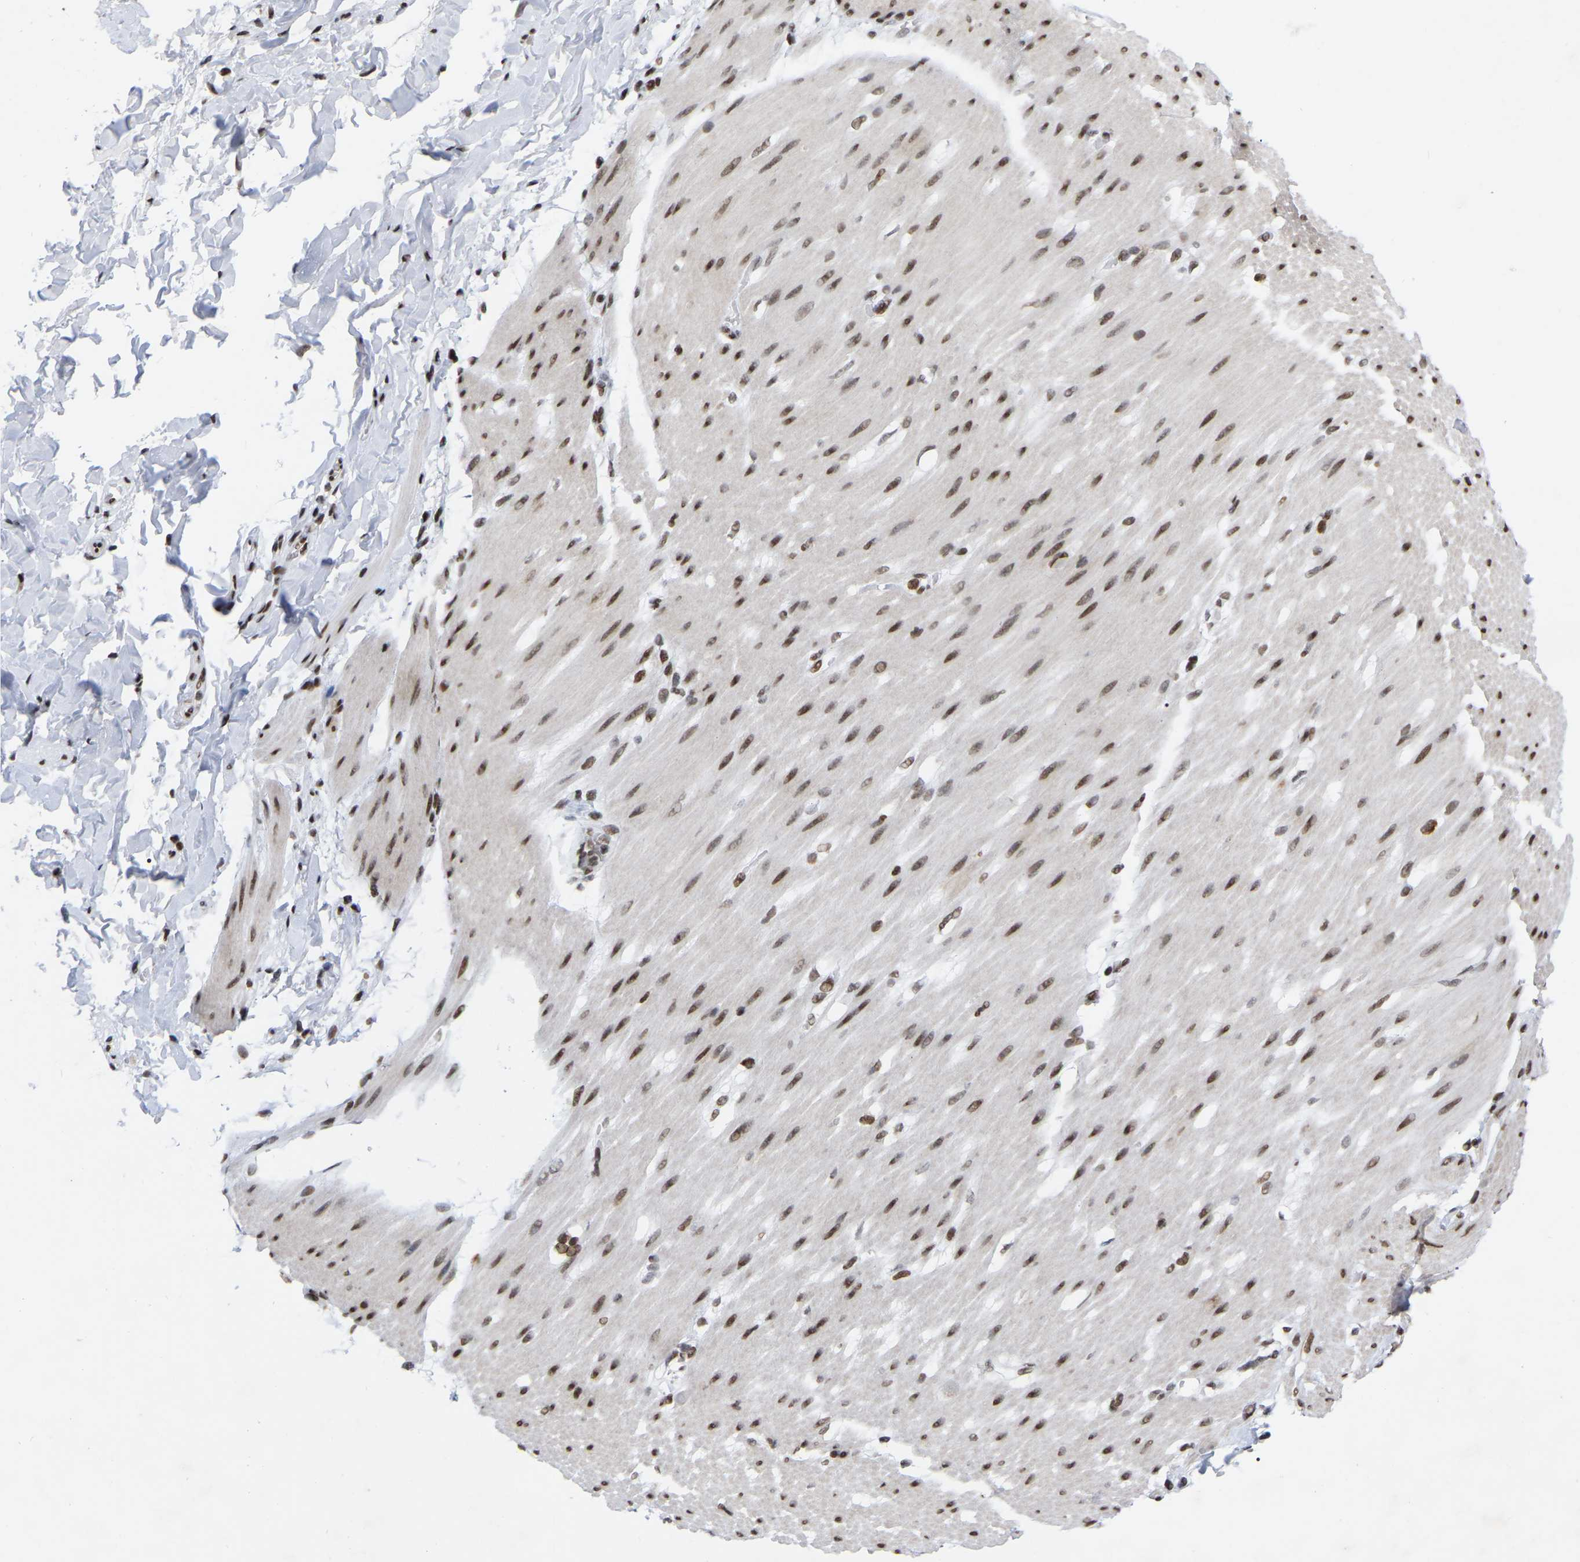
{"staining": {"intensity": "moderate", "quantity": ">75%", "location": "nuclear"}, "tissue": "adipose tissue", "cell_type": "Adipocytes", "image_type": "normal", "snomed": [{"axis": "morphology", "description": "Normal tissue, NOS"}, {"axis": "morphology", "description": "Adenocarcinoma, NOS"}, {"axis": "topography", "description": "Duodenum"}, {"axis": "topography", "description": "Peripheral nerve tissue"}], "caption": "This micrograph demonstrates immunohistochemistry (IHC) staining of benign human adipose tissue, with medium moderate nuclear positivity in approximately >75% of adipocytes.", "gene": "PRCC", "patient": {"sex": "female", "age": 60}}